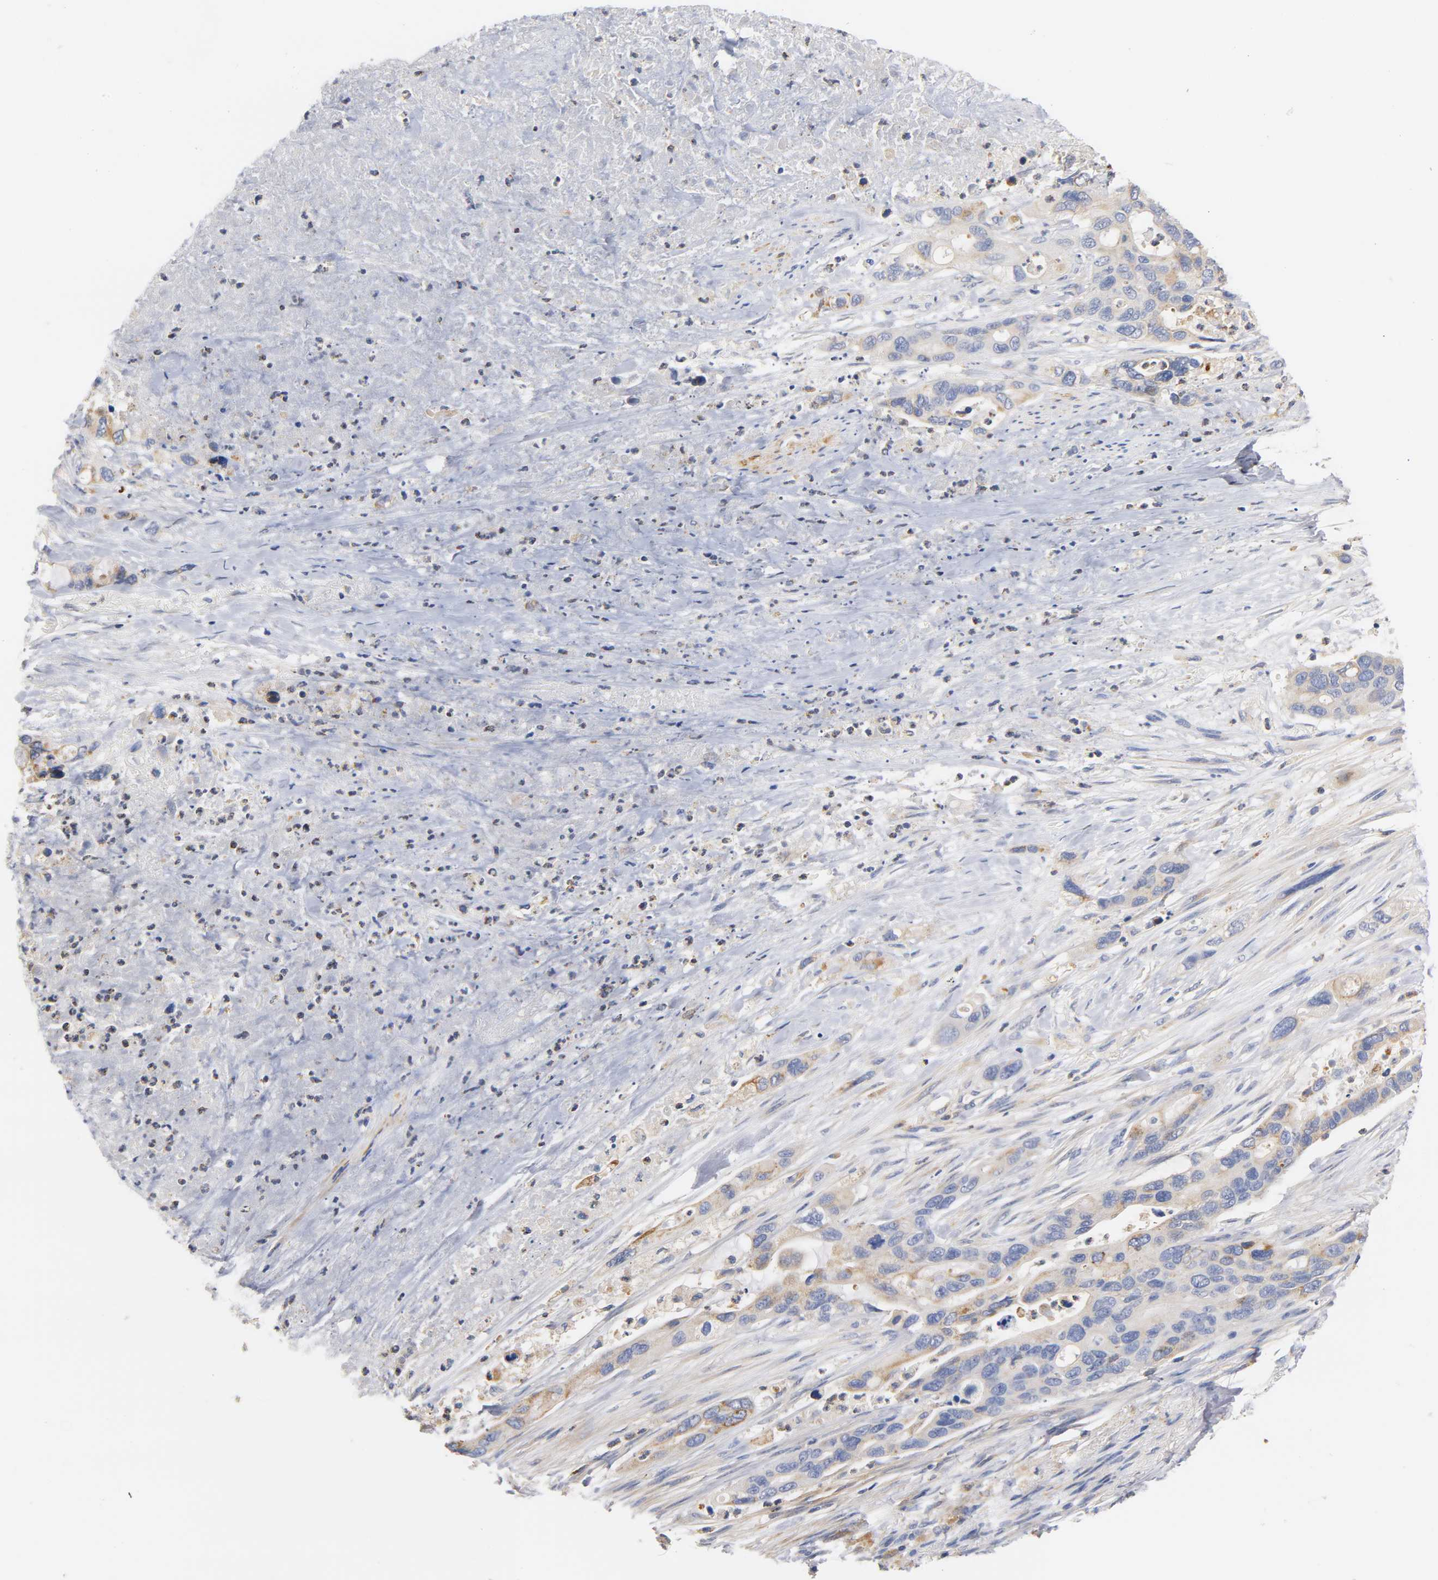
{"staining": {"intensity": "weak", "quantity": "25%-75%", "location": "cytoplasmic/membranous"}, "tissue": "pancreatic cancer", "cell_type": "Tumor cells", "image_type": "cancer", "snomed": [{"axis": "morphology", "description": "Adenocarcinoma, NOS"}, {"axis": "topography", "description": "Pancreas"}], "caption": "Adenocarcinoma (pancreatic) tissue displays weak cytoplasmic/membranous positivity in approximately 25%-75% of tumor cells, visualized by immunohistochemistry.", "gene": "SEMA5A", "patient": {"sex": "female", "age": 71}}